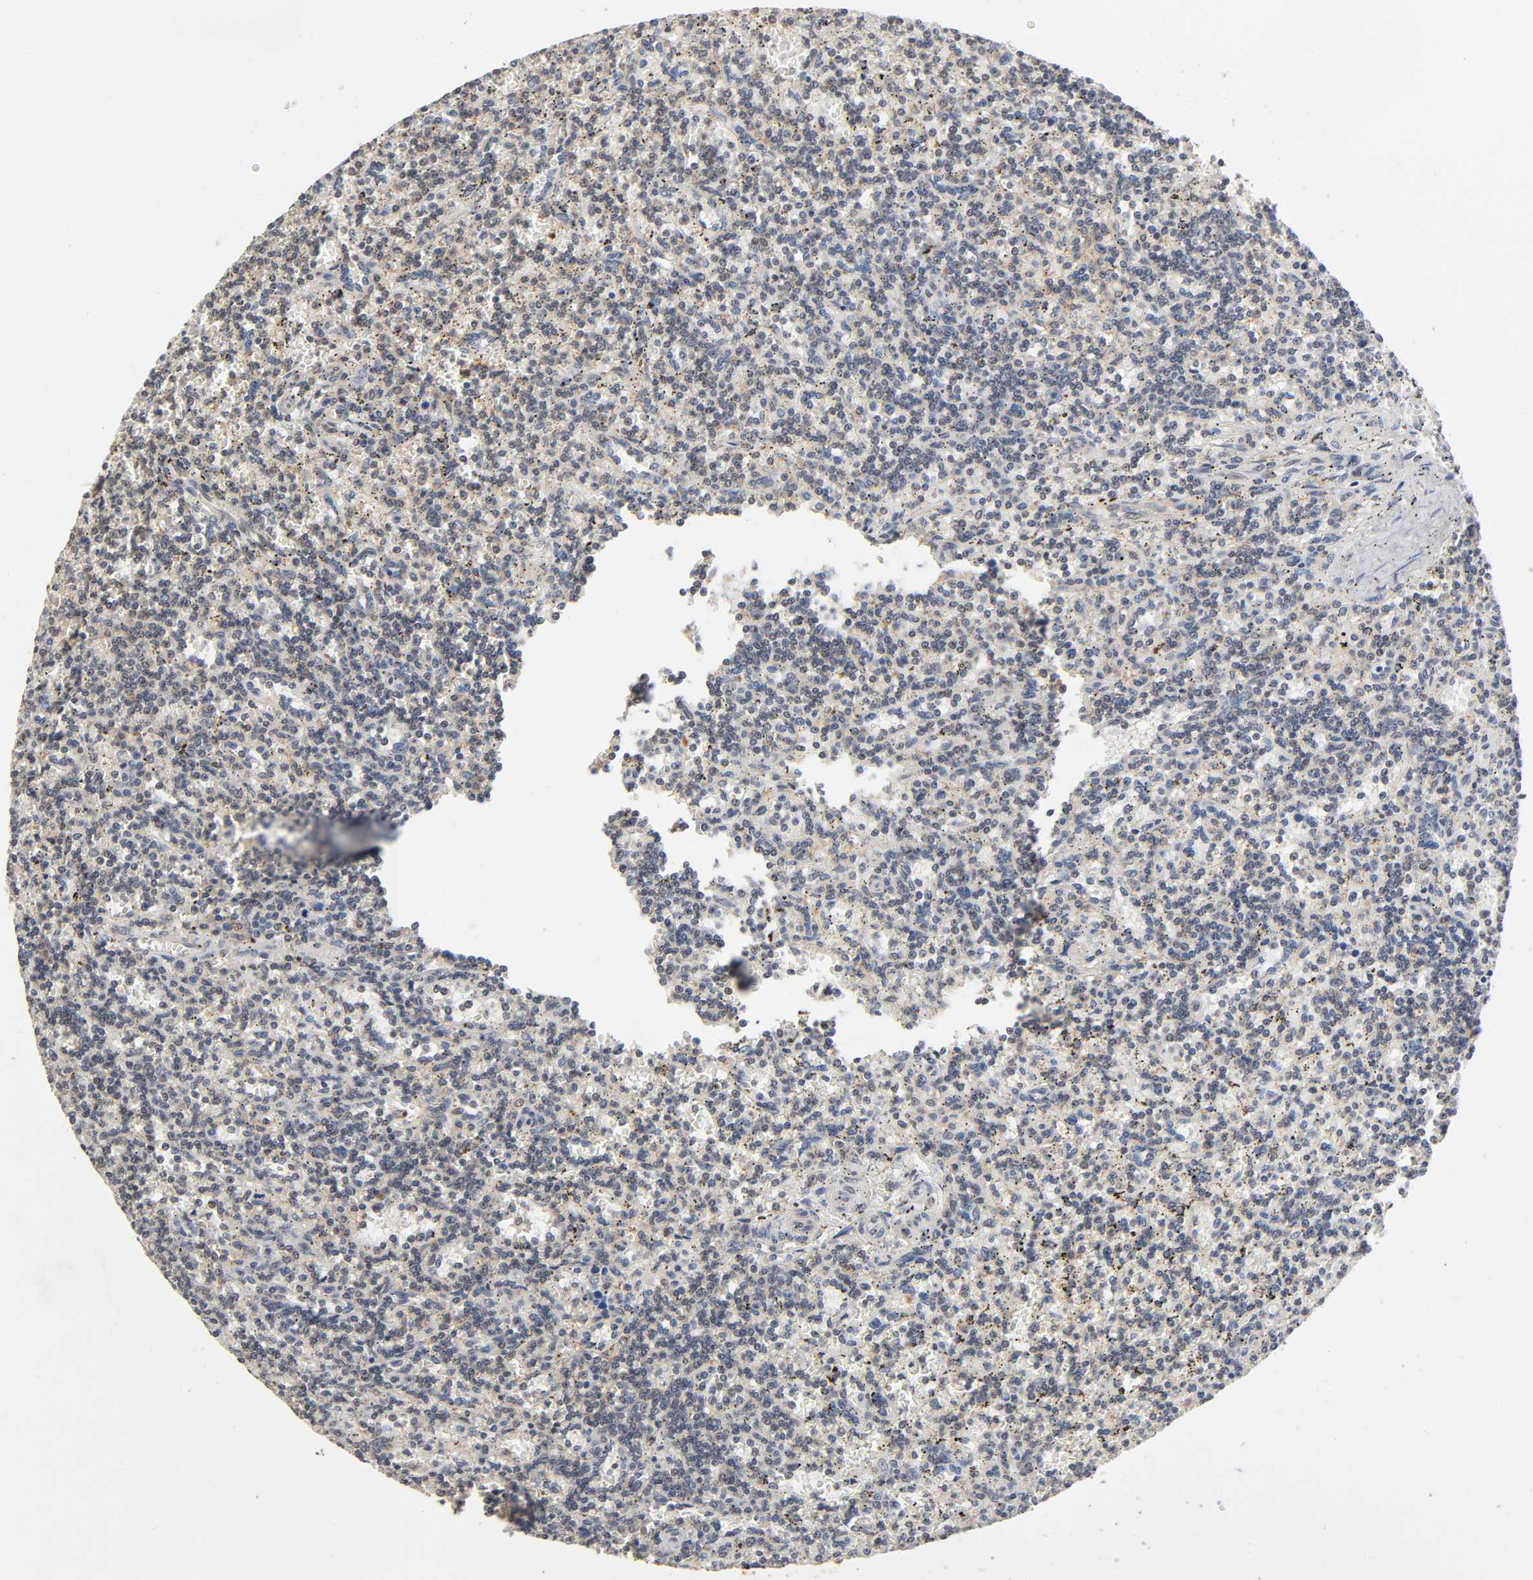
{"staining": {"intensity": "weak", "quantity": "<25%", "location": "nuclear"}, "tissue": "lymphoma", "cell_type": "Tumor cells", "image_type": "cancer", "snomed": [{"axis": "morphology", "description": "Malignant lymphoma, non-Hodgkin's type, Low grade"}, {"axis": "topography", "description": "Spleen"}], "caption": "Histopathology image shows no significant protein expression in tumor cells of low-grade malignant lymphoma, non-Hodgkin's type.", "gene": "HTR1E", "patient": {"sex": "male", "age": 73}}